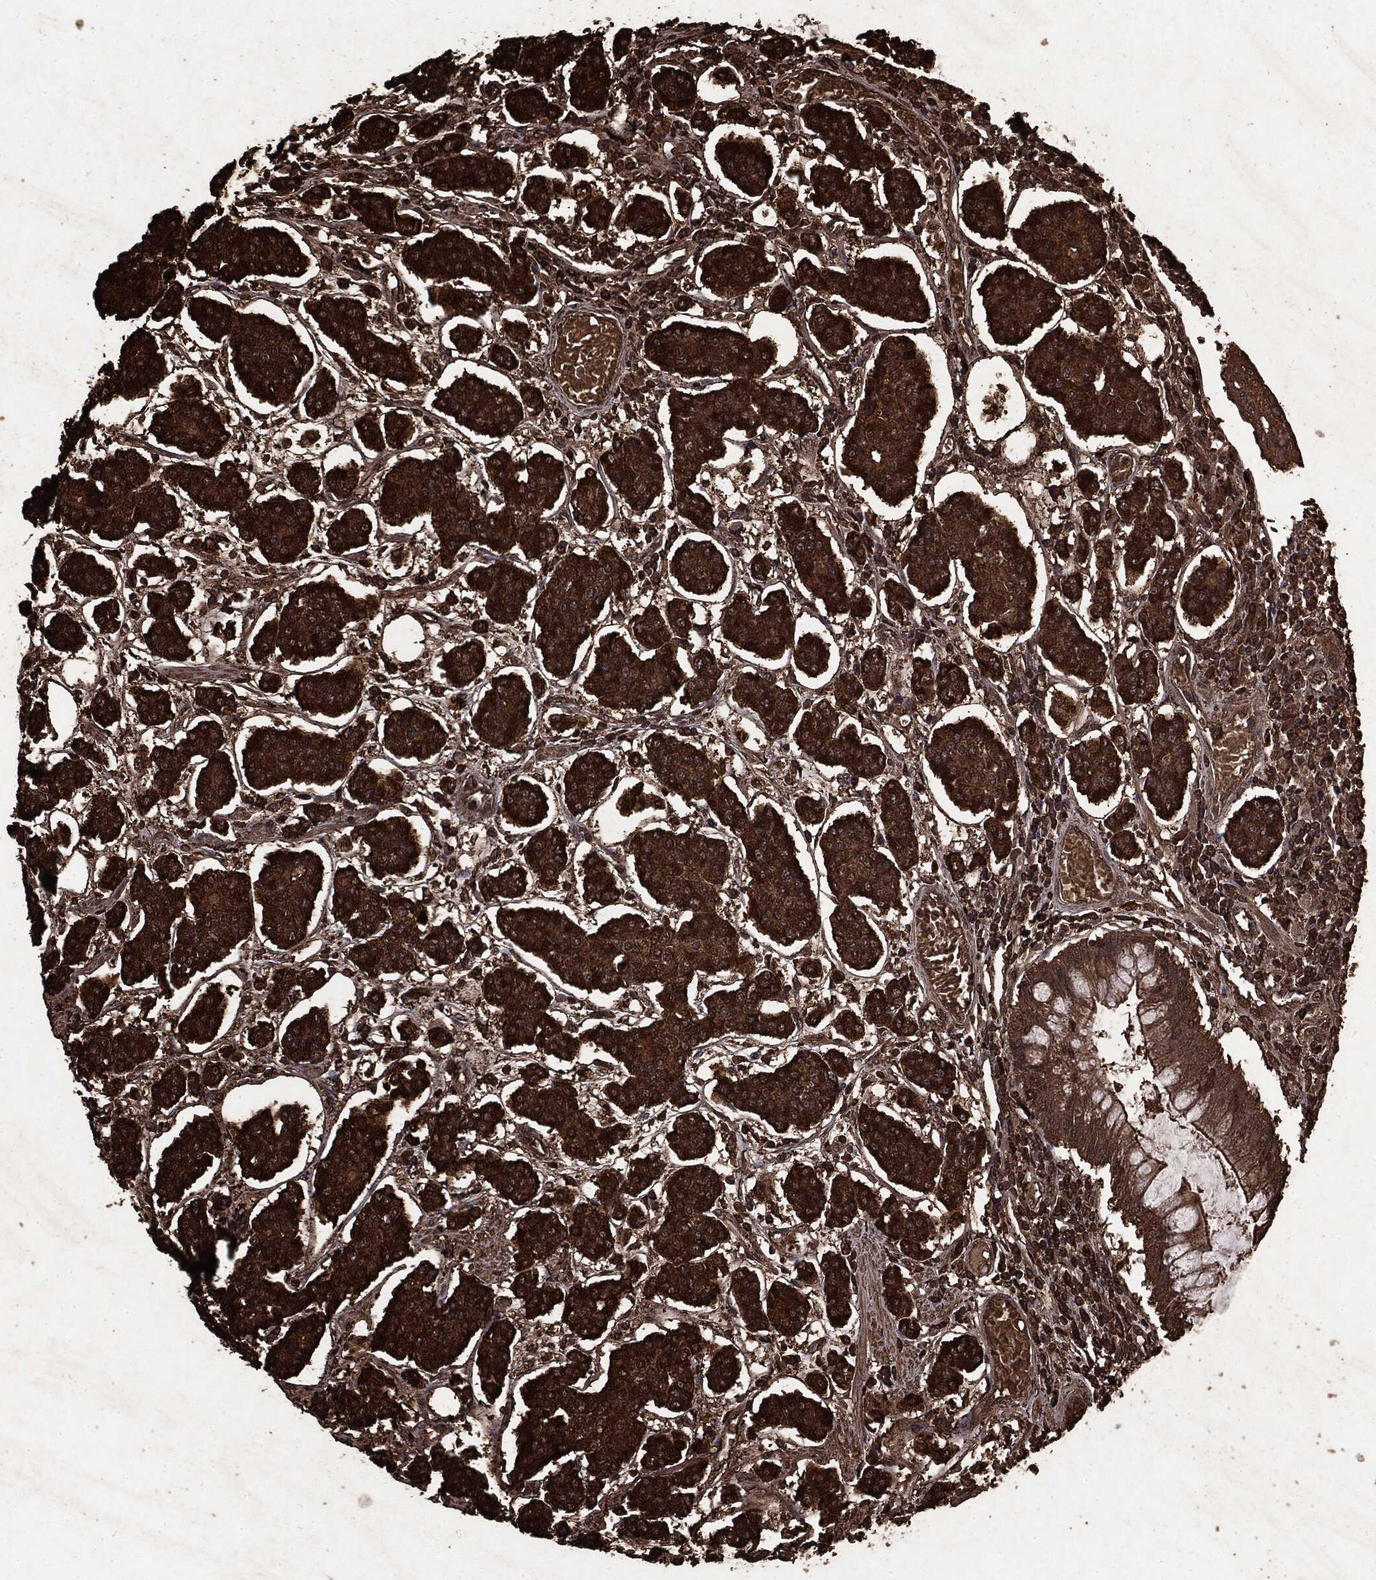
{"staining": {"intensity": "strong", "quantity": ">75%", "location": "cytoplasmic/membranous"}, "tissue": "carcinoid", "cell_type": "Tumor cells", "image_type": "cancer", "snomed": [{"axis": "morphology", "description": "Carcinoid, malignant, NOS"}, {"axis": "topography", "description": "Small intestine"}], "caption": "Protein expression by immunohistochemistry (IHC) reveals strong cytoplasmic/membranous positivity in about >75% of tumor cells in carcinoid.", "gene": "ARAF", "patient": {"sex": "female", "age": 65}}